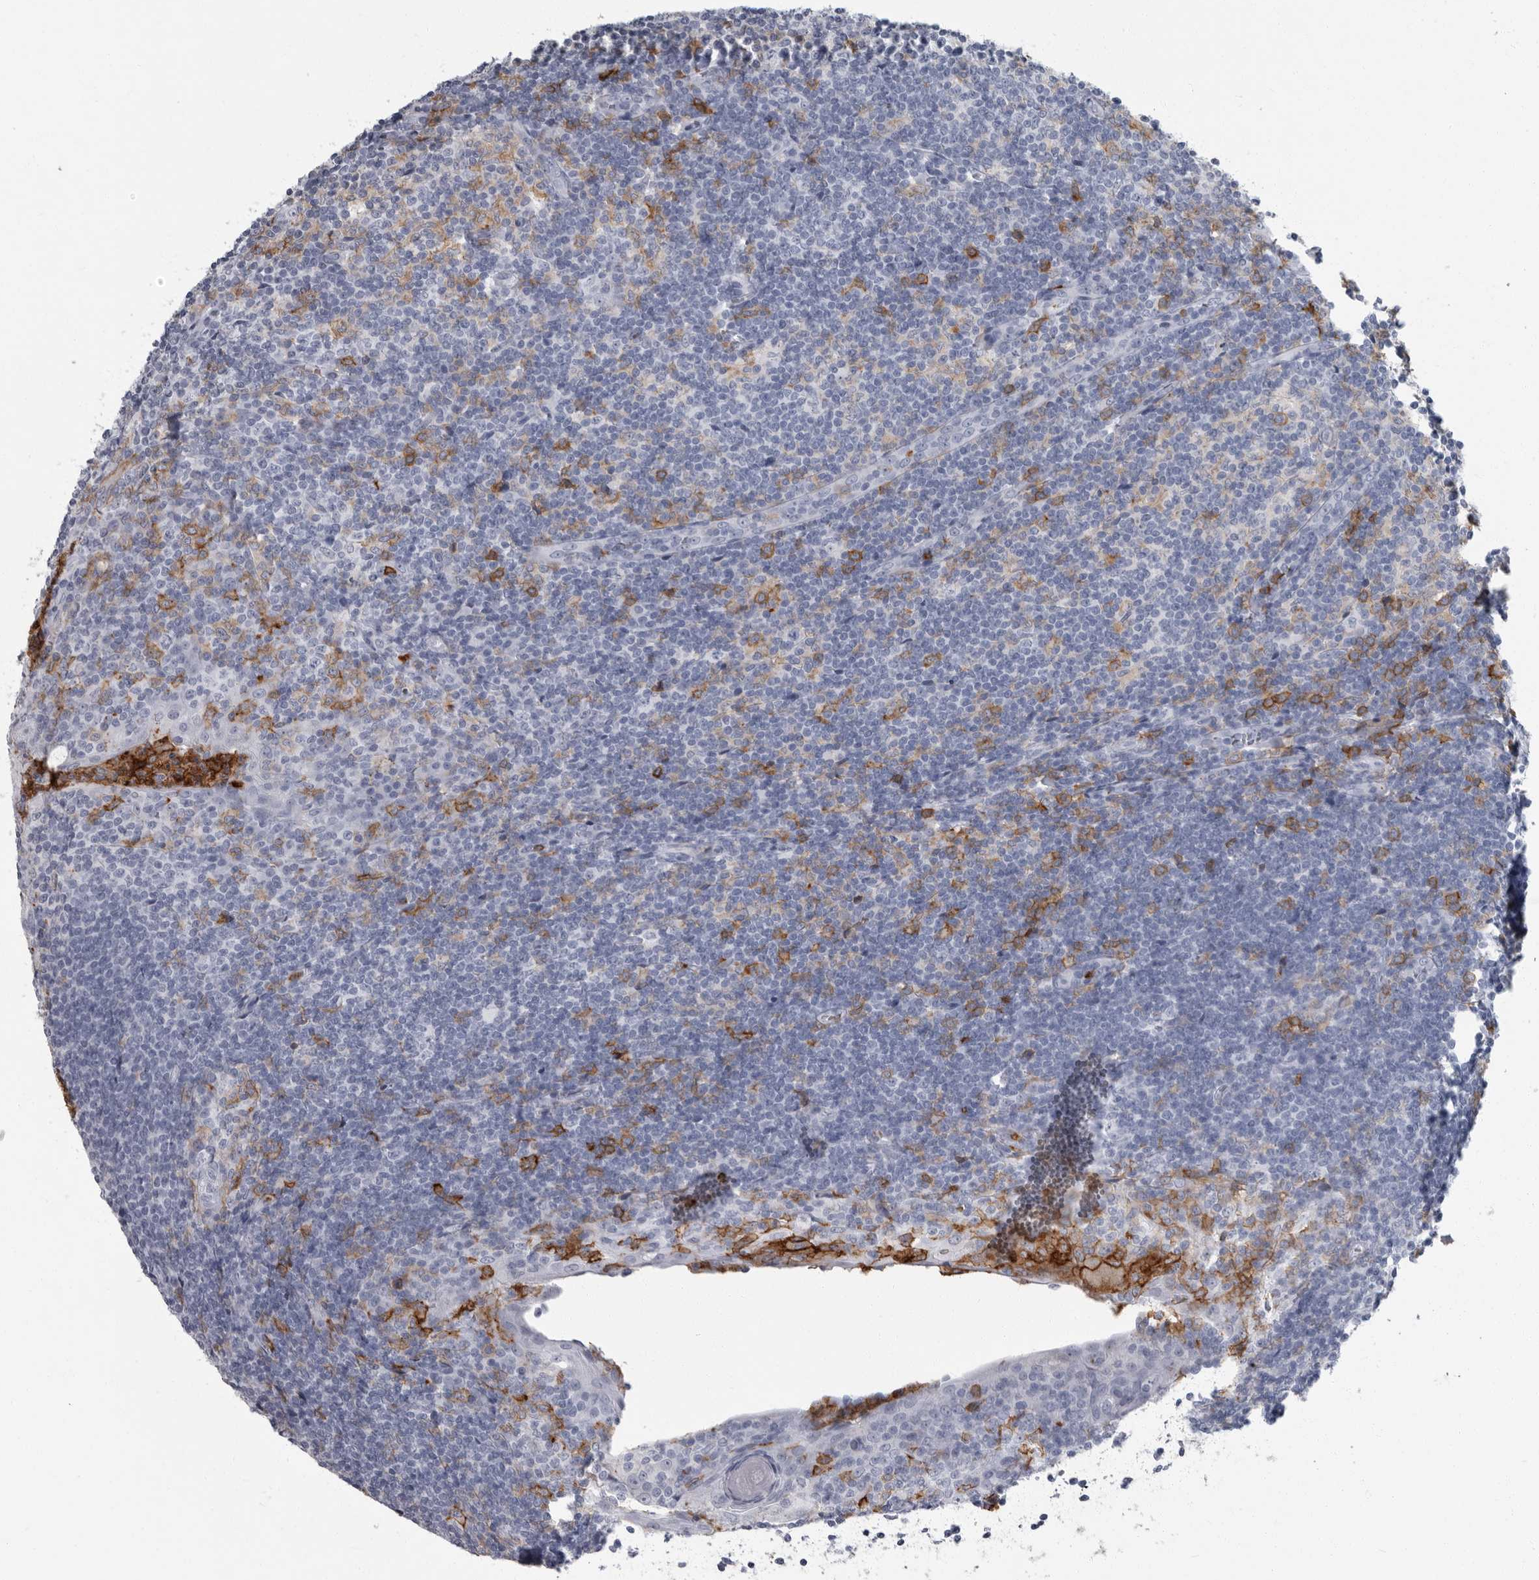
{"staining": {"intensity": "negative", "quantity": "none", "location": "none"}, "tissue": "tonsil", "cell_type": "Germinal center cells", "image_type": "normal", "snomed": [{"axis": "morphology", "description": "Normal tissue, NOS"}, {"axis": "topography", "description": "Tonsil"}], "caption": "Tonsil stained for a protein using immunohistochemistry demonstrates no expression germinal center cells.", "gene": "FCER1G", "patient": {"sex": "male", "age": 37}}